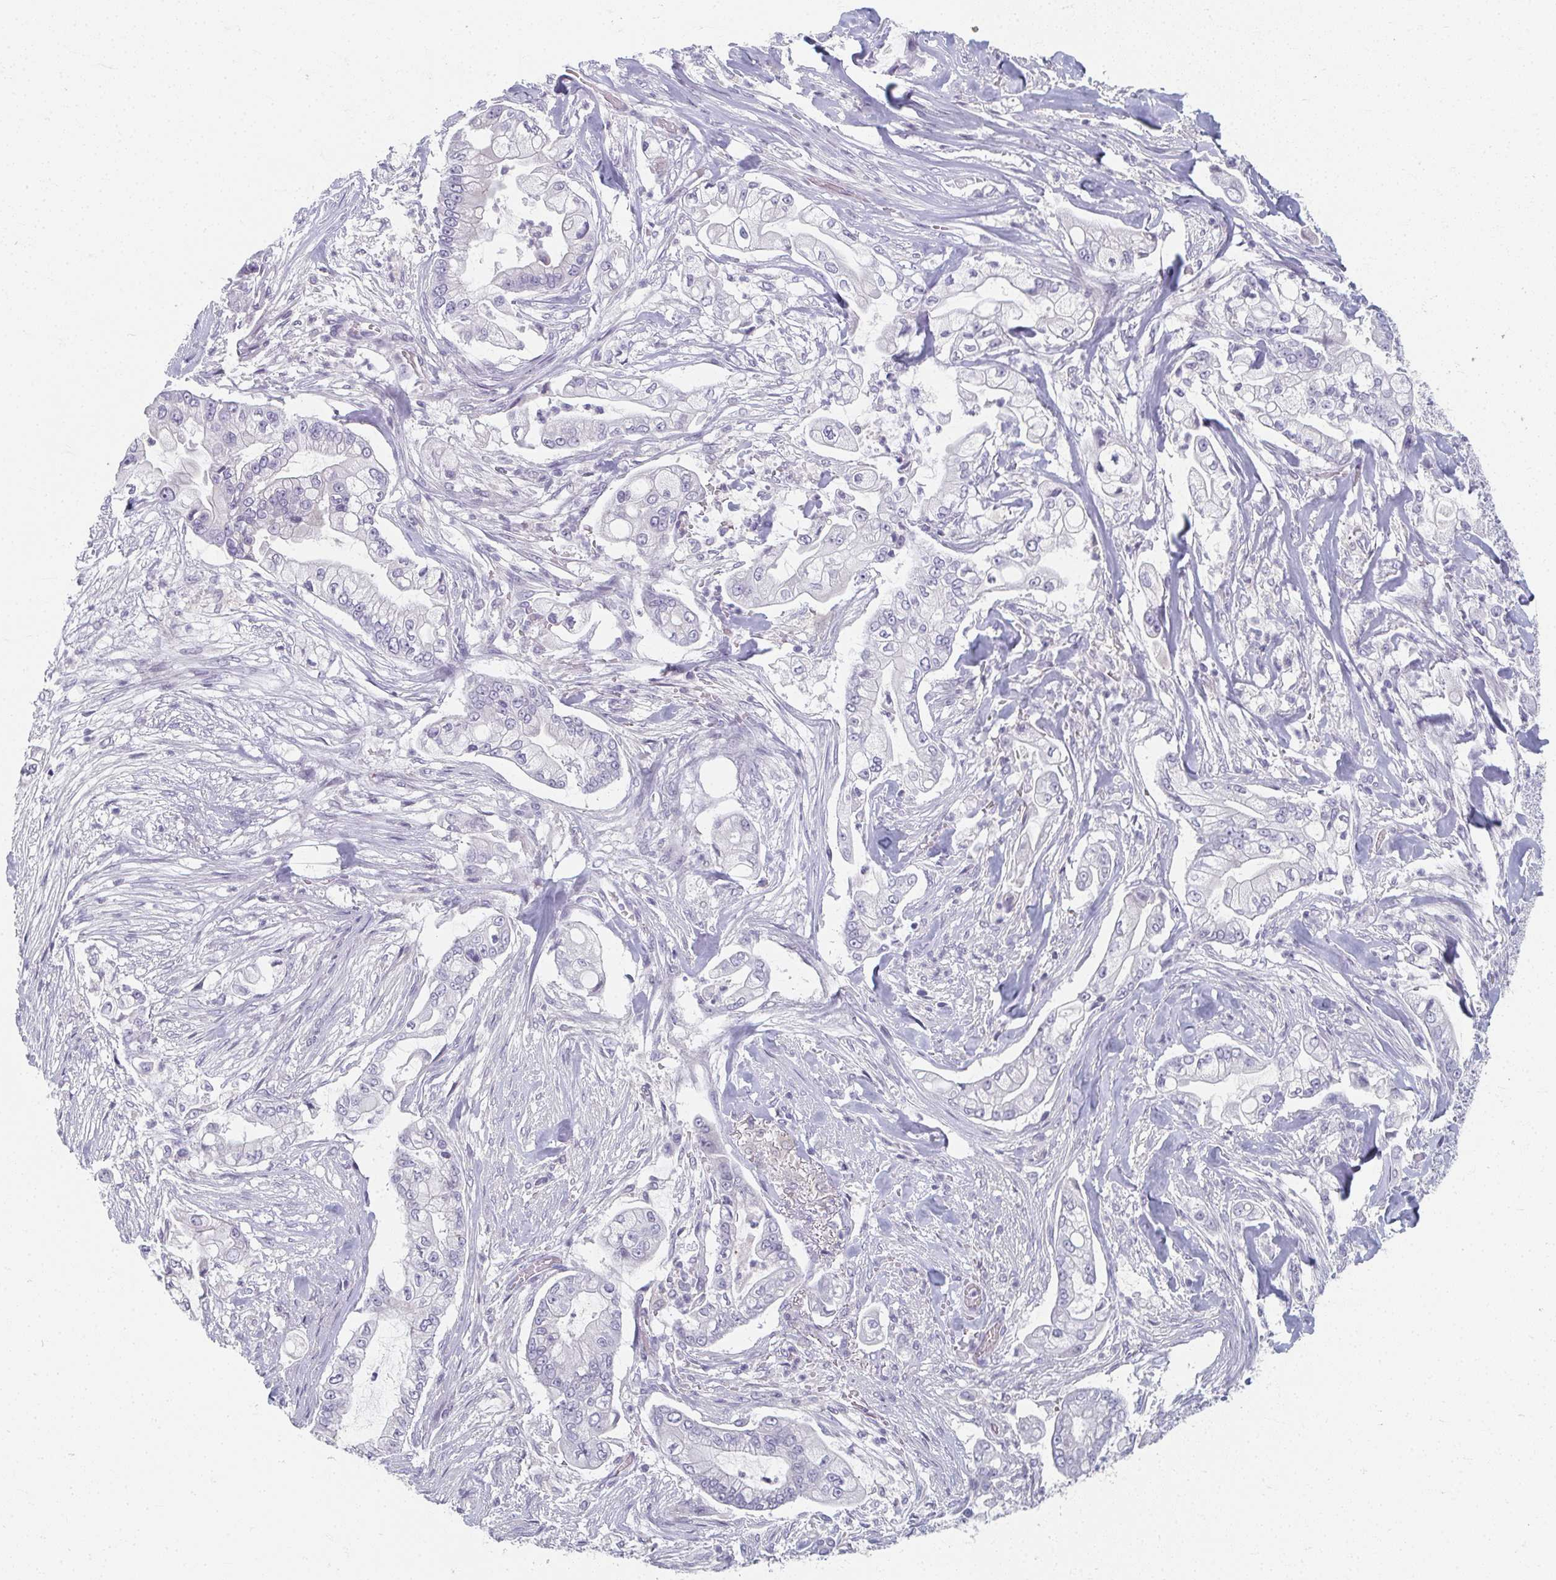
{"staining": {"intensity": "negative", "quantity": "none", "location": "none"}, "tissue": "pancreatic cancer", "cell_type": "Tumor cells", "image_type": "cancer", "snomed": [{"axis": "morphology", "description": "Adenocarcinoma, NOS"}, {"axis": "topography", "description": "Pancreas"}], "caption": "The photomicrograph displays no staining of tumor cells in pancreatic cancer (adenocarcinoma).", "gene": "CAMKV", "patient": {"sex": "female", "age": 69}}